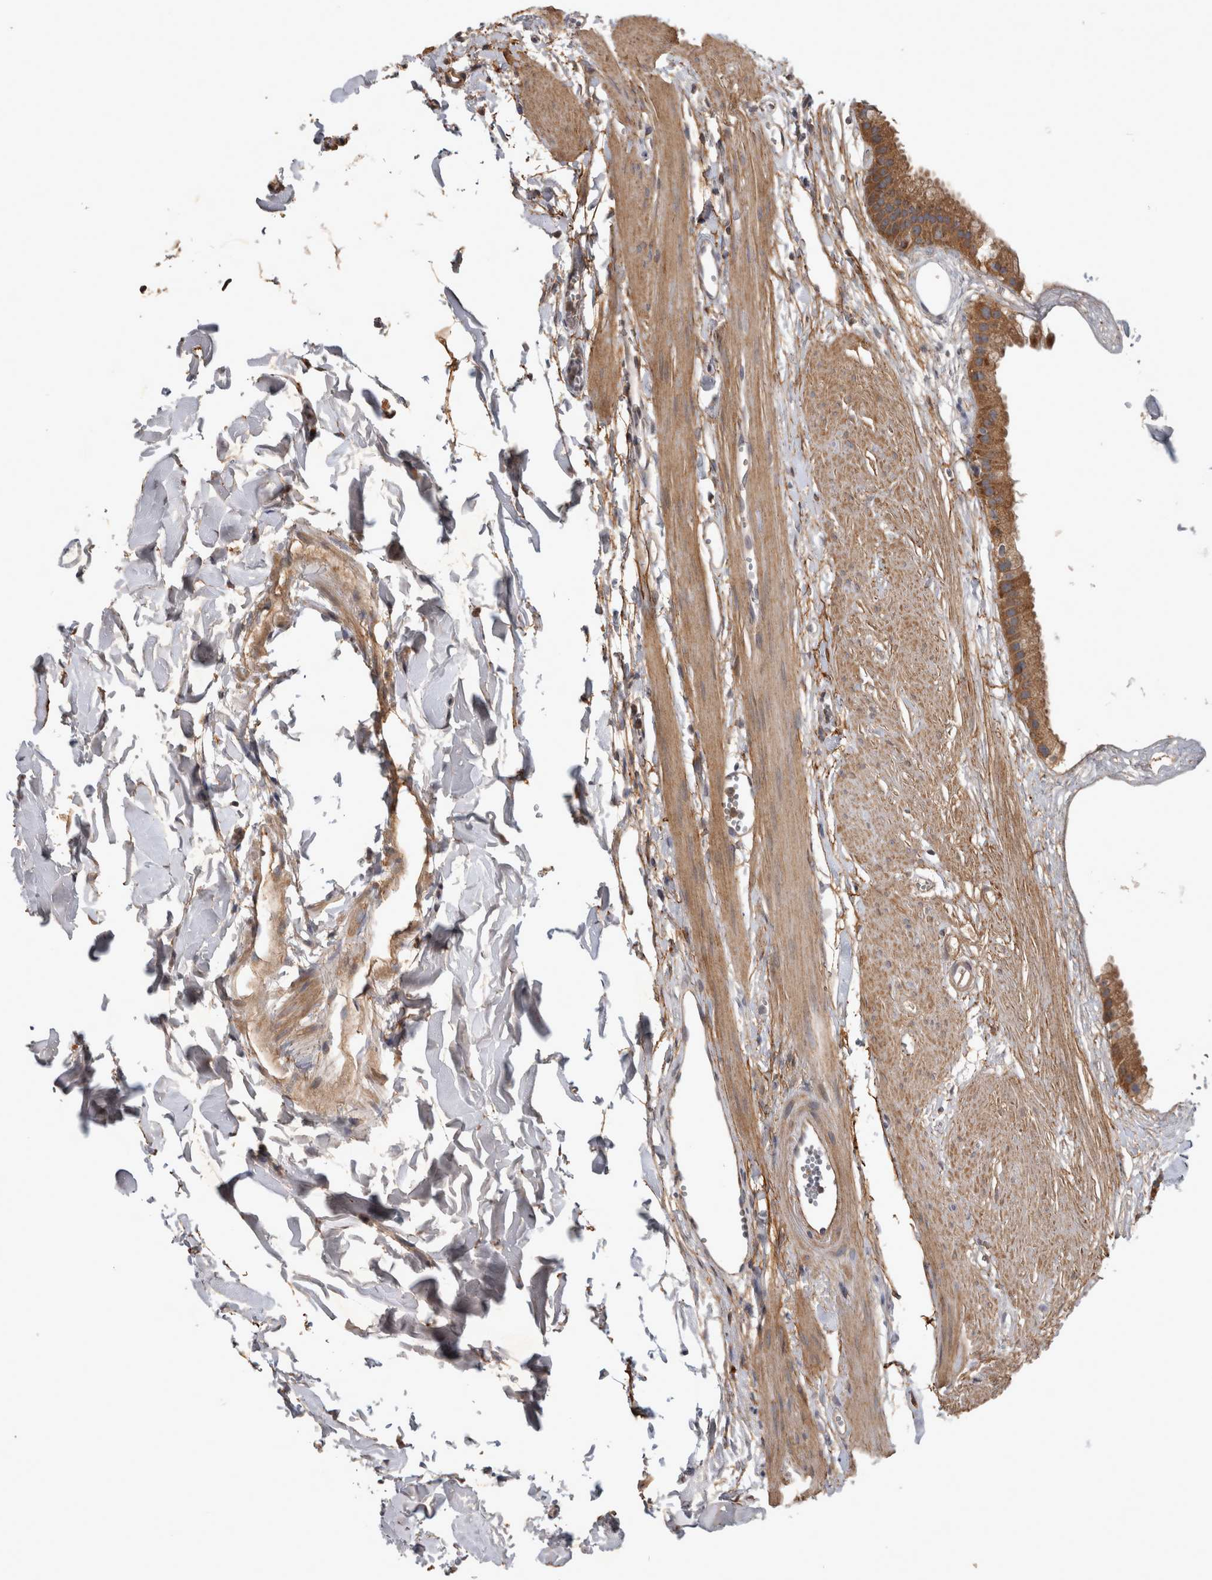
{"staining": {"intensity": "strong", "quantity": ">75%", "location": "cytoplasmic/membranous"}, "tissue": "gallbladder", "cell_type": "Glandular cells", "image_type": "normal", "snomed": [{"axis": "morphology", "description": "Normal tissue, NOS"}, {"axis": "topography", "description": "Gallbladder"}], "caption": "Immunohistochemistry staining of normal gallbladder, which exhibits high levels of strong cytoplasmic/membranous staining in approximately >75% of glandular cells indicating strong cytoplasmic/membranous protein expression. The staining was performed using DAB (3,3'-diaminobenzidine) (brown) for protein detection and nuclei were counterstained in hematoxylin (blue).", "gene": "TRMT61B", "patient": {"sex": "female", "age": 64}}